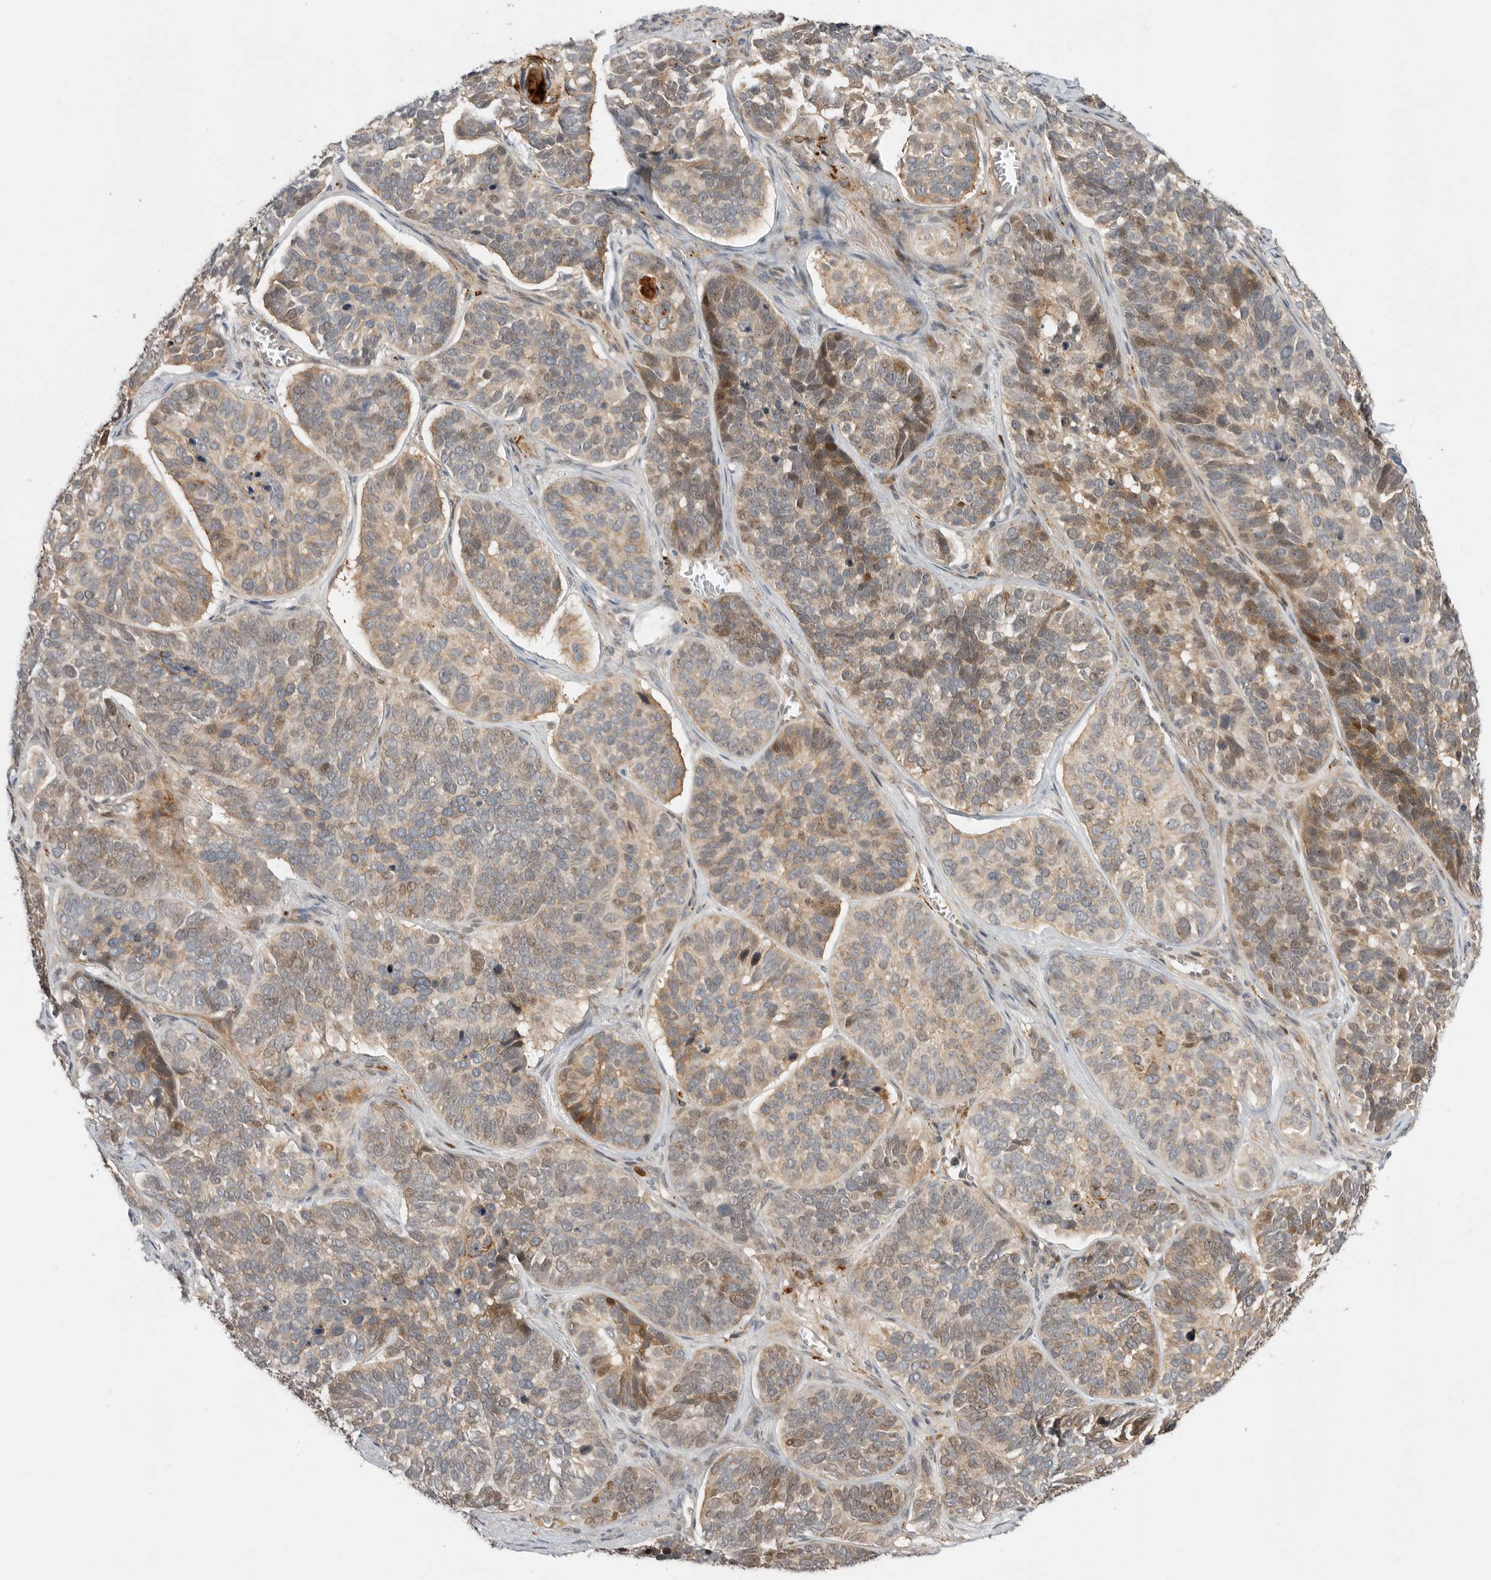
{"staining": {"intensity": "moderate", "quantity": "25%-75%", "location": "cytoplasmic/membranous"}, "tissue": "skin cancer", "cell_type": "Tumor cells", "image_type": "cancer", "snomed": [{"axis": "morphology", "description": "Basal cell carcinoma"}, {"axis": "topography", "description": "Skin"}], "caption": "There is medium levels of moderate cytoplasmic/membranous staining in tumor cells of skin basal cell carcinoma, as demonstrated by immunohistochemical staining (brown color).", "gene": "CSNK1G3", "patient": {"sex": "male", "age": 62}}